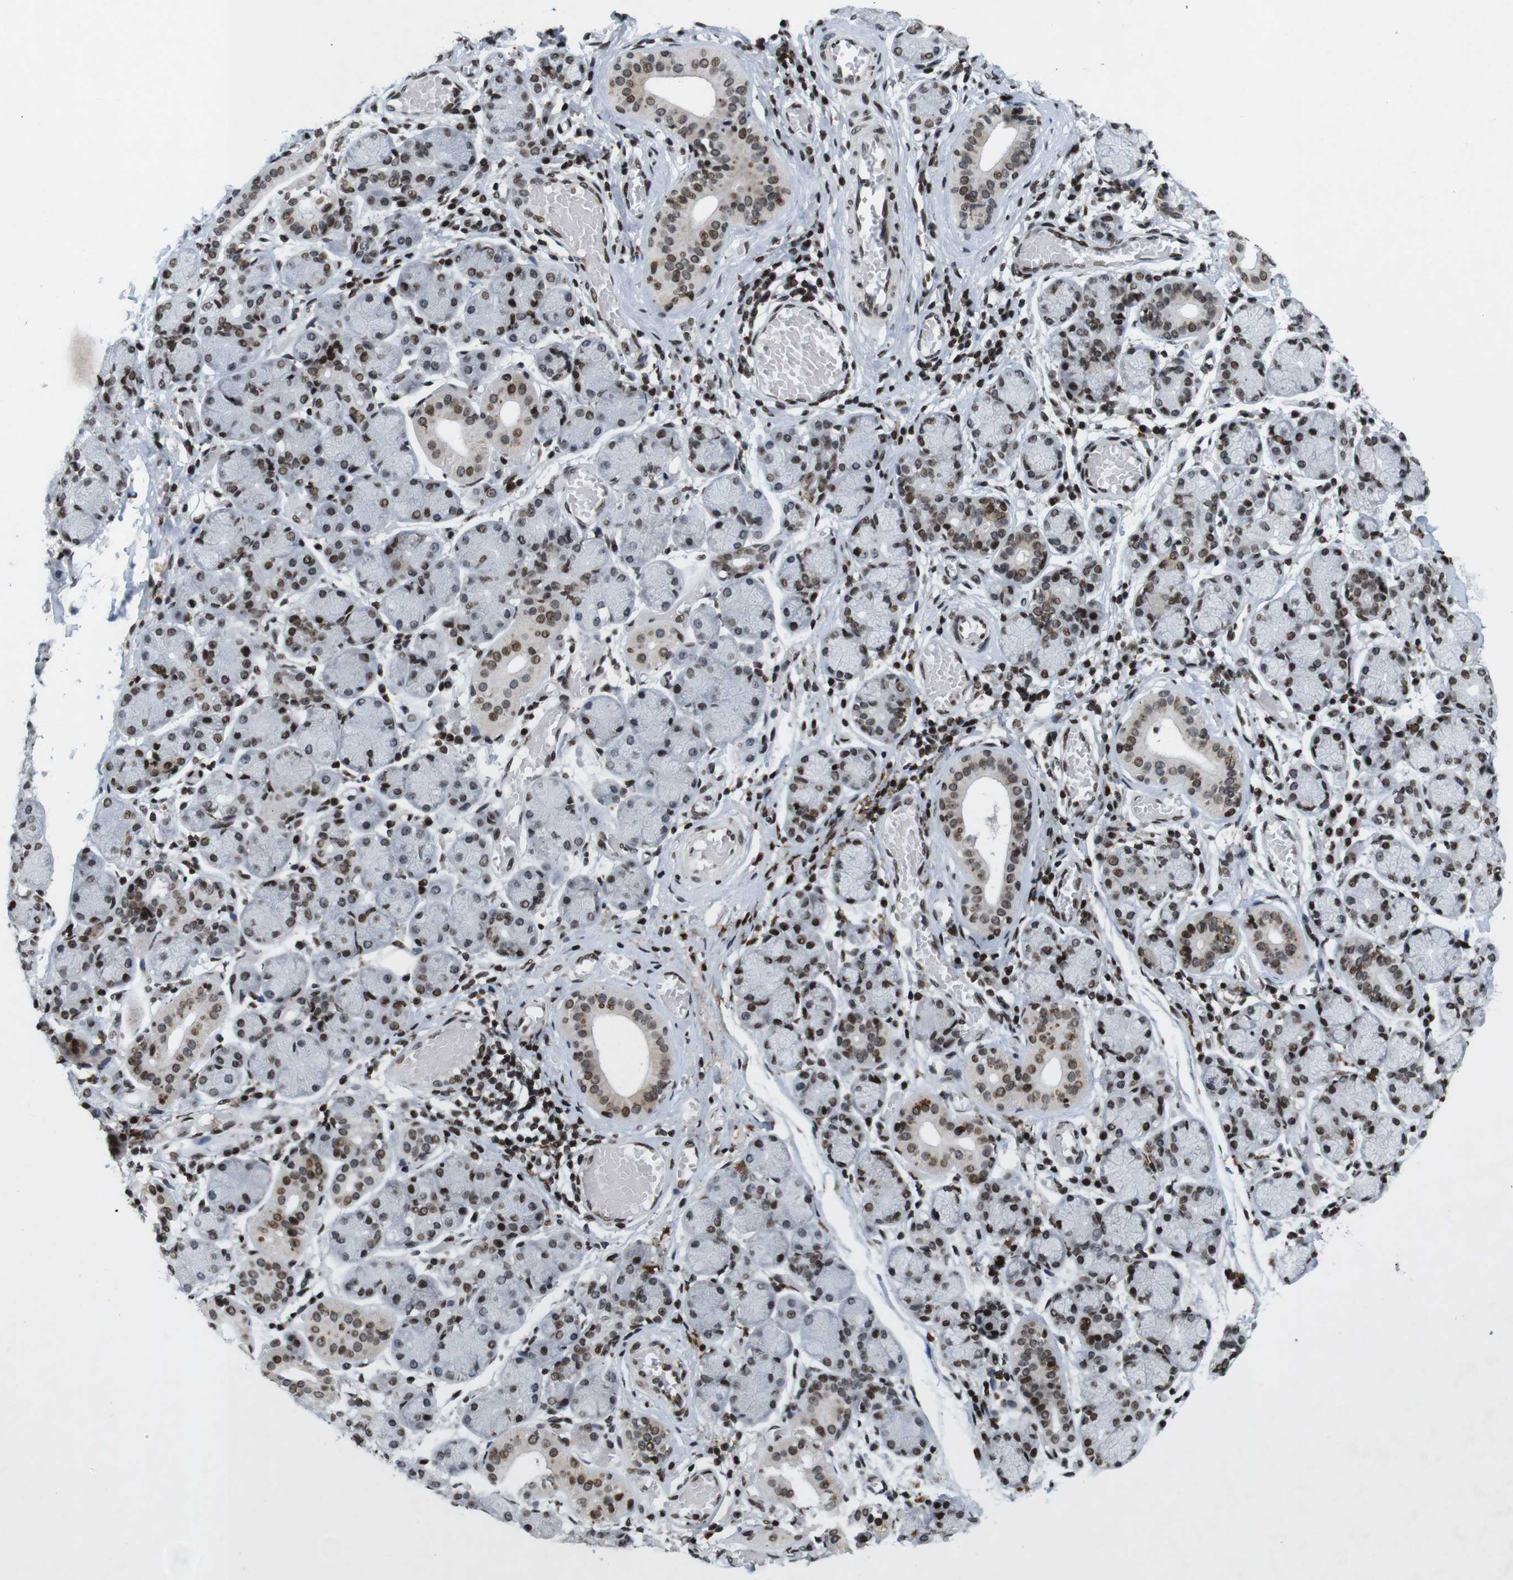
{"staining": {"intensity": "moderate", "quantity": ">75%", "location": "nuclear"}, "tissue": "salivary gland", "cell_type": "Glandular cells", "image_type": "normal", "snomed": [{"axis": "morphology", "description": "Normal tissue, NOS"}, {"axis": "topography", "description": "Salivary gland"}], "caption": "Immunohistochemistry (DAB (3,3'-diaminobenzidine)) staining of normal human salivary gland displays moderate nuclear protein expression in approximately >75% of glandular cells.", "gene": "MAGEH1", "patient": {"sex": "female", "age": 24}}